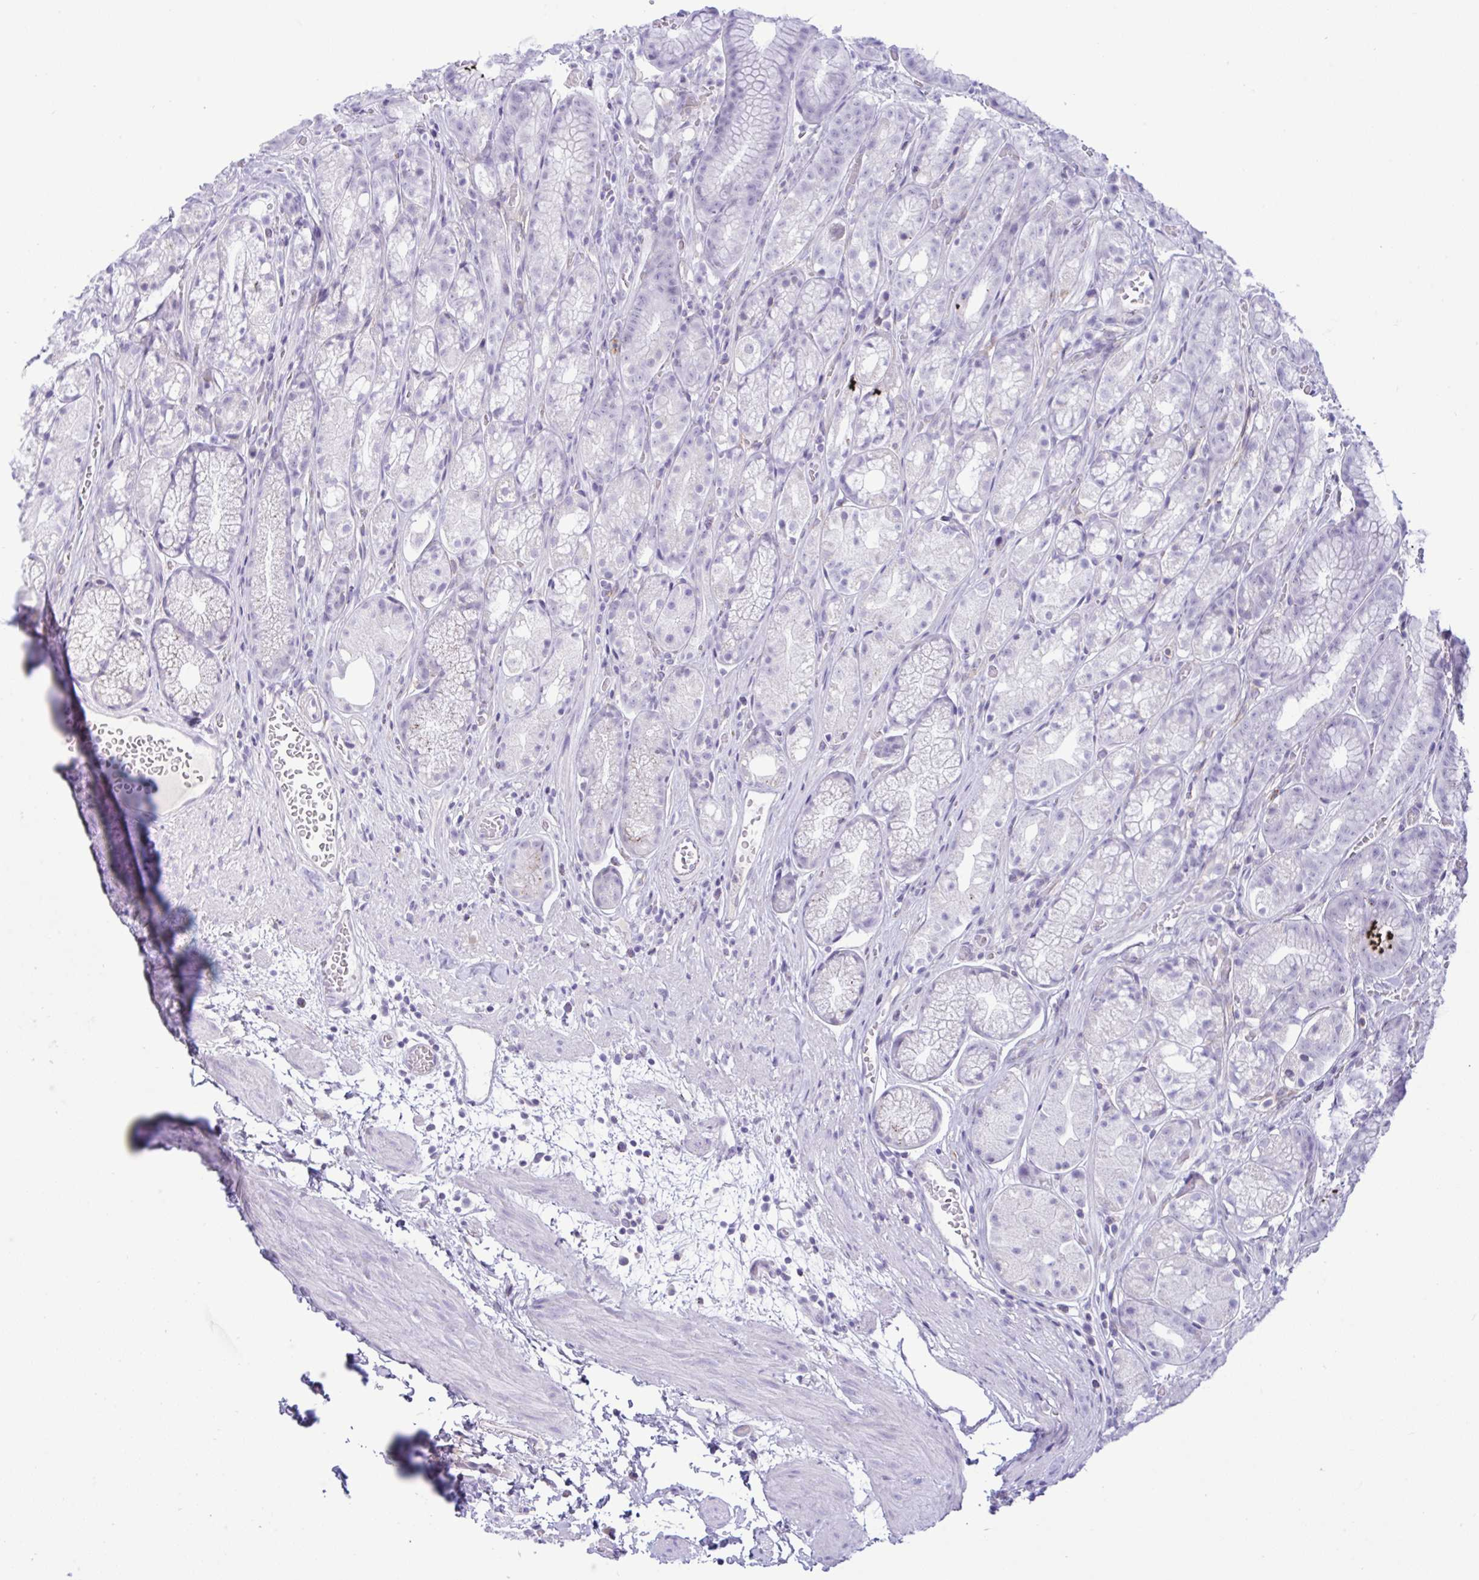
{"staining": {"intensity": "negative", "quantity": "none", "location": "none"}, "tissue": "stomach", "cell_type": "Glandular cells", "image_type": "normal", "snomed": [{"axis": "morphology", "description": "Normal tissue, NOS"}, {"axis": "topography", "description": "Smooth muscle"}, {"axis": "topography", "description": "Stomach"}], "caption": "A high-resolution image shows immunohistochemistry staining of unremarkable stomach, which demonstrates no significant positivity in glandular cells.", "gene": "SREBF1", "patient": {"sex": "male", "age": 70}}